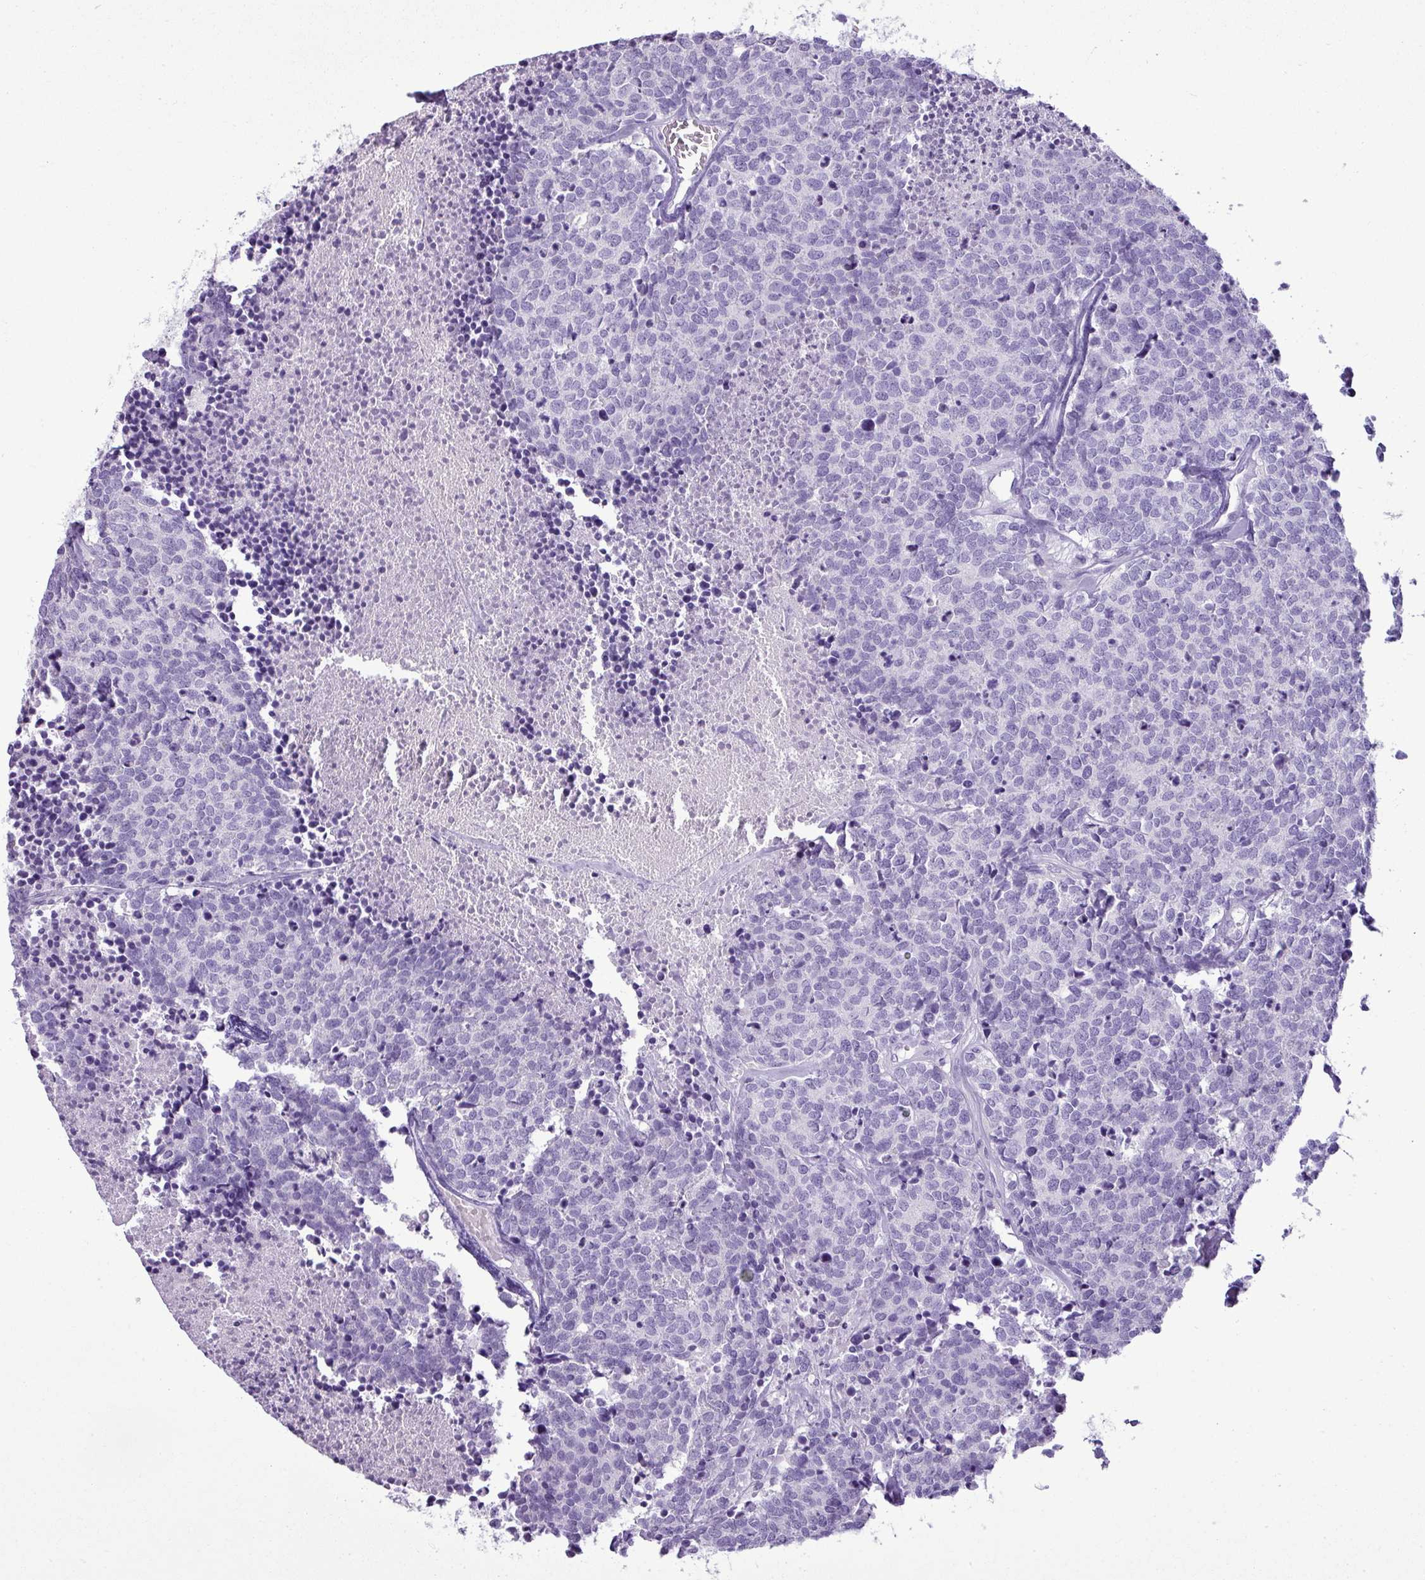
{"staining": {"intensity": "negative", "quantity": "none", "location": "none"}, "tissue": "carcinoid", "cell_type": "Tumor cells", "image_type": "cancer", "snomed": [{"axis": "morphology", "description": "Carcinoid, malignant, NOS"}, {"axis": "topography", "description": "Skin"}], "caption": "Immunohistochemistry (IHC) of human malignant carcinoid reveals no staining in tumor cells.", "gene": "RBMXL2", "patient": {"sex": "female", "age": 79}}